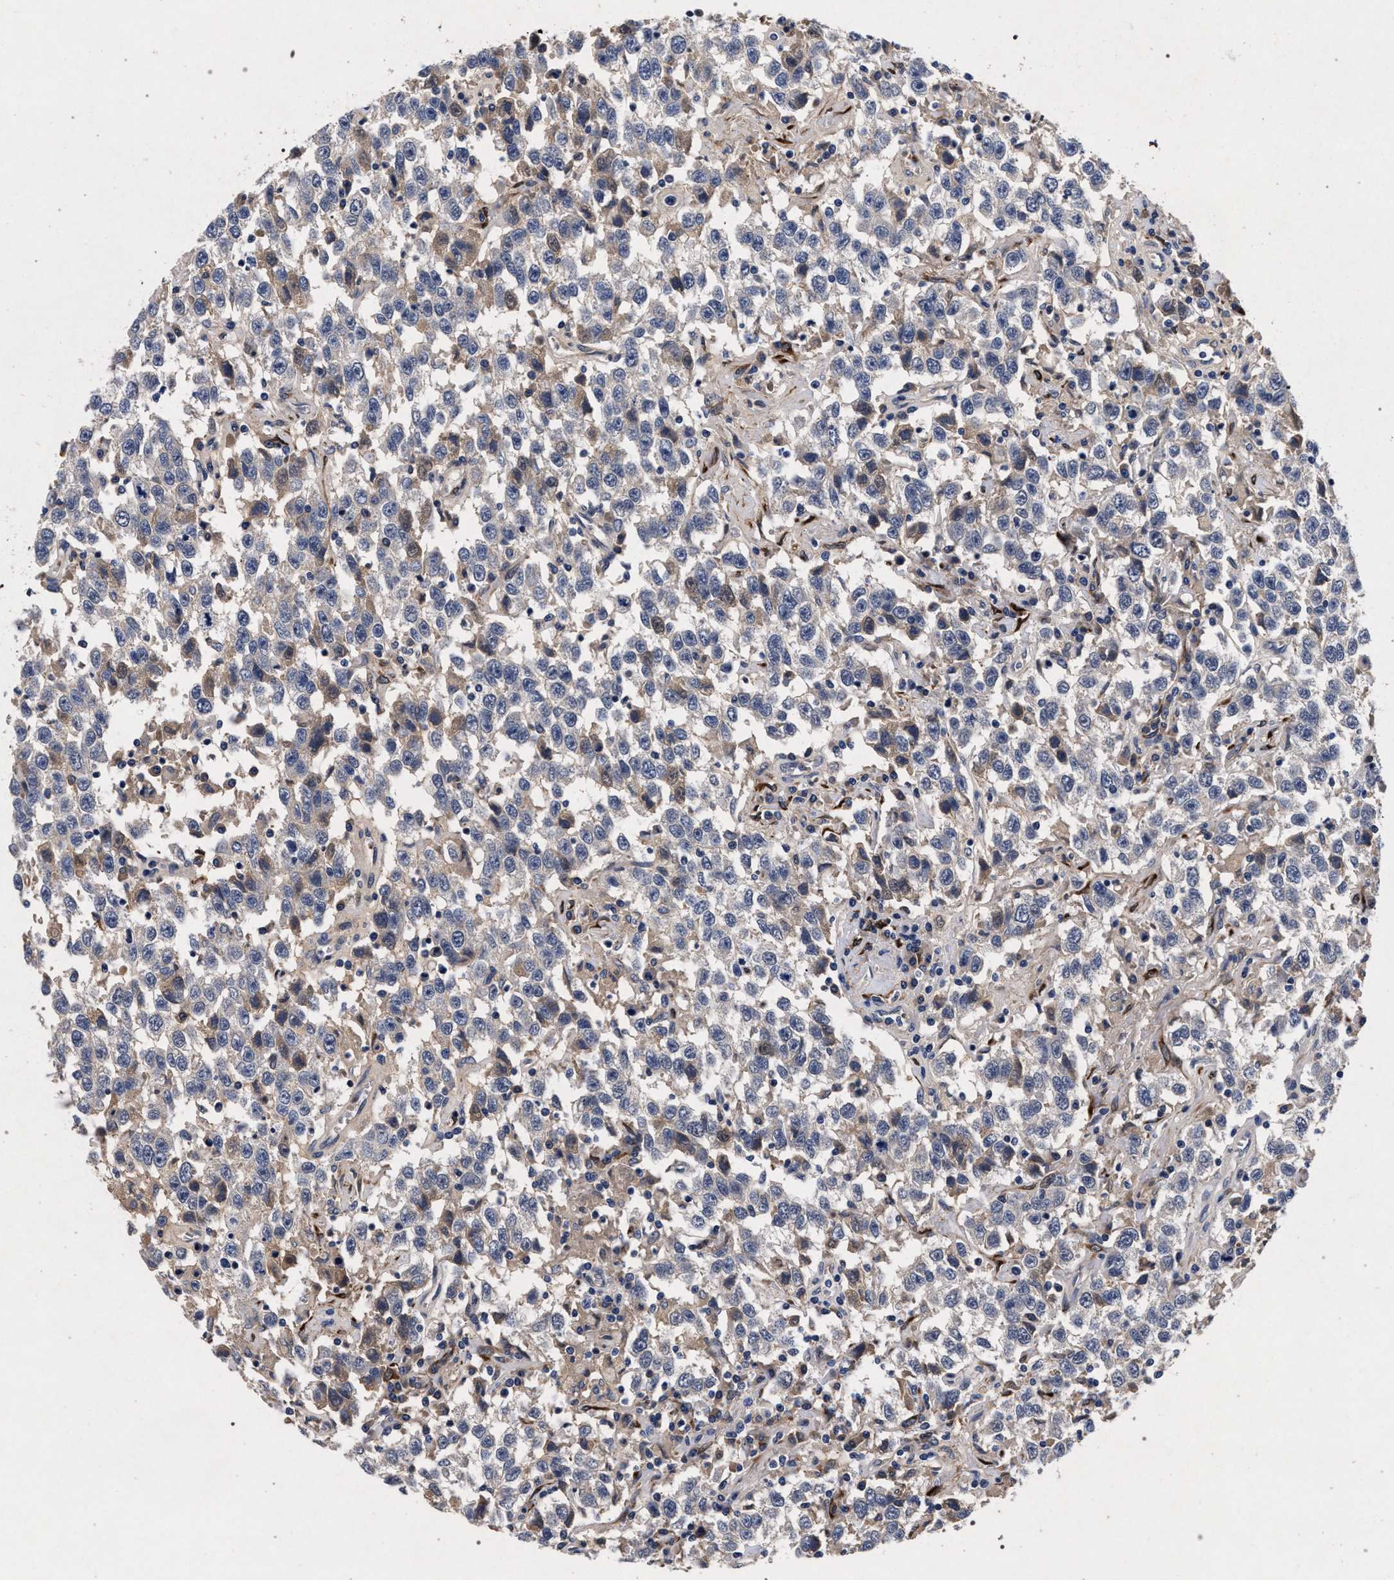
{"staining": {"intensity": "negative", "quantity": "none", "location": "none"}, "tissue": "testis cancer", "cell_type": "Tumor cells", "image_type": "cancer", "snomed": [{"axis": "morphology", "description": "Seminoma, NOS"}, {"axis": "topography", "description": "Testis"}], "caption": "Immunohistochemistry histopathology image of human testis cancer stained for a protein (brown), which shows no positivity in tumor cells.", "gene": "NEK7", "patient": {"sex": "male", "age": 41}}